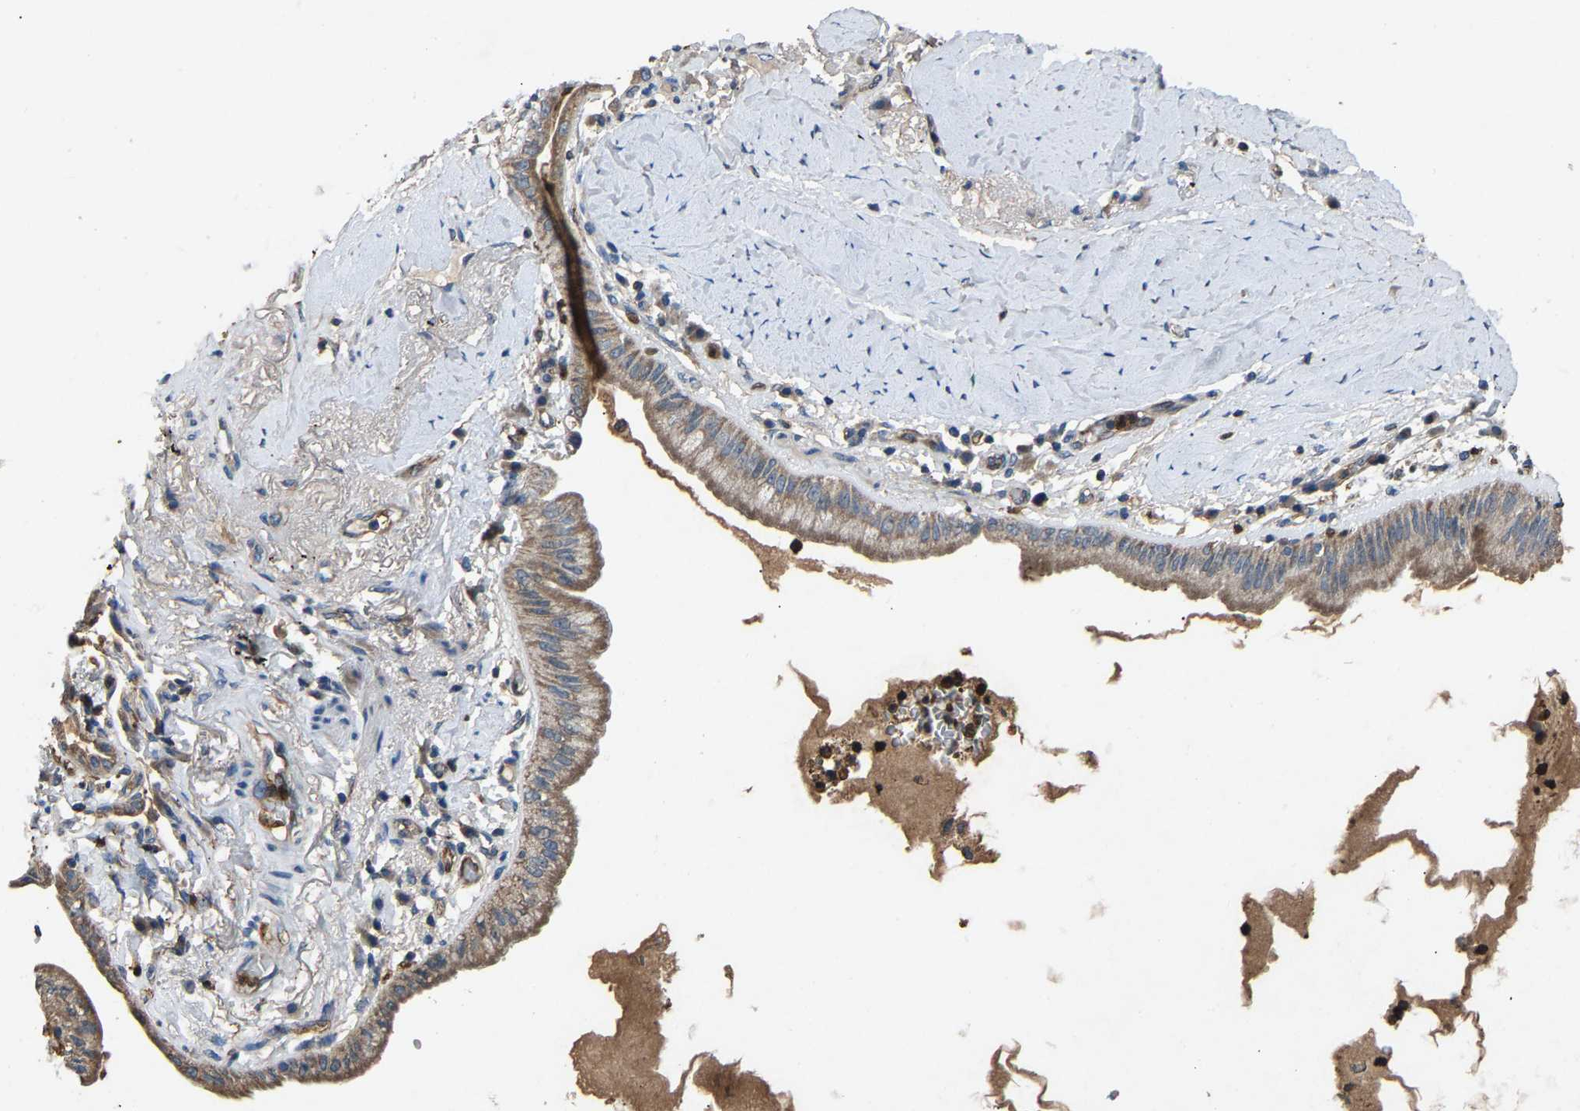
{"staining": {"intensity": "weak", "quantity": ">75%", "location": "cytoplasmic/membranous"}, "tissue": "lung cancer", "cell_type": "Tumor cells", "image_type": "cancer", "snomed": [{"axis": "morphology", "description": "Normal tissue, NOS"}, {"axis": "morphology", "description": "Adenocarcinoma, NOS"}, {"axis": "topography", "description": "Bronchus"}, {"axis": "topography", "description": "Lung"}], "caption": "High-magnification brightfield microscopy of lung cancer (adenocarcinoma) stained with DAB (3,3'-diaminobenzidine) (brown) and counterstained with hematoxylin (blue). tumor cells exhibit weak cytoplasmic/membranous expression is identified in approximately>75% of cells.", "gene": "PPID", "patient": {"sex": "female", "age": 70}}